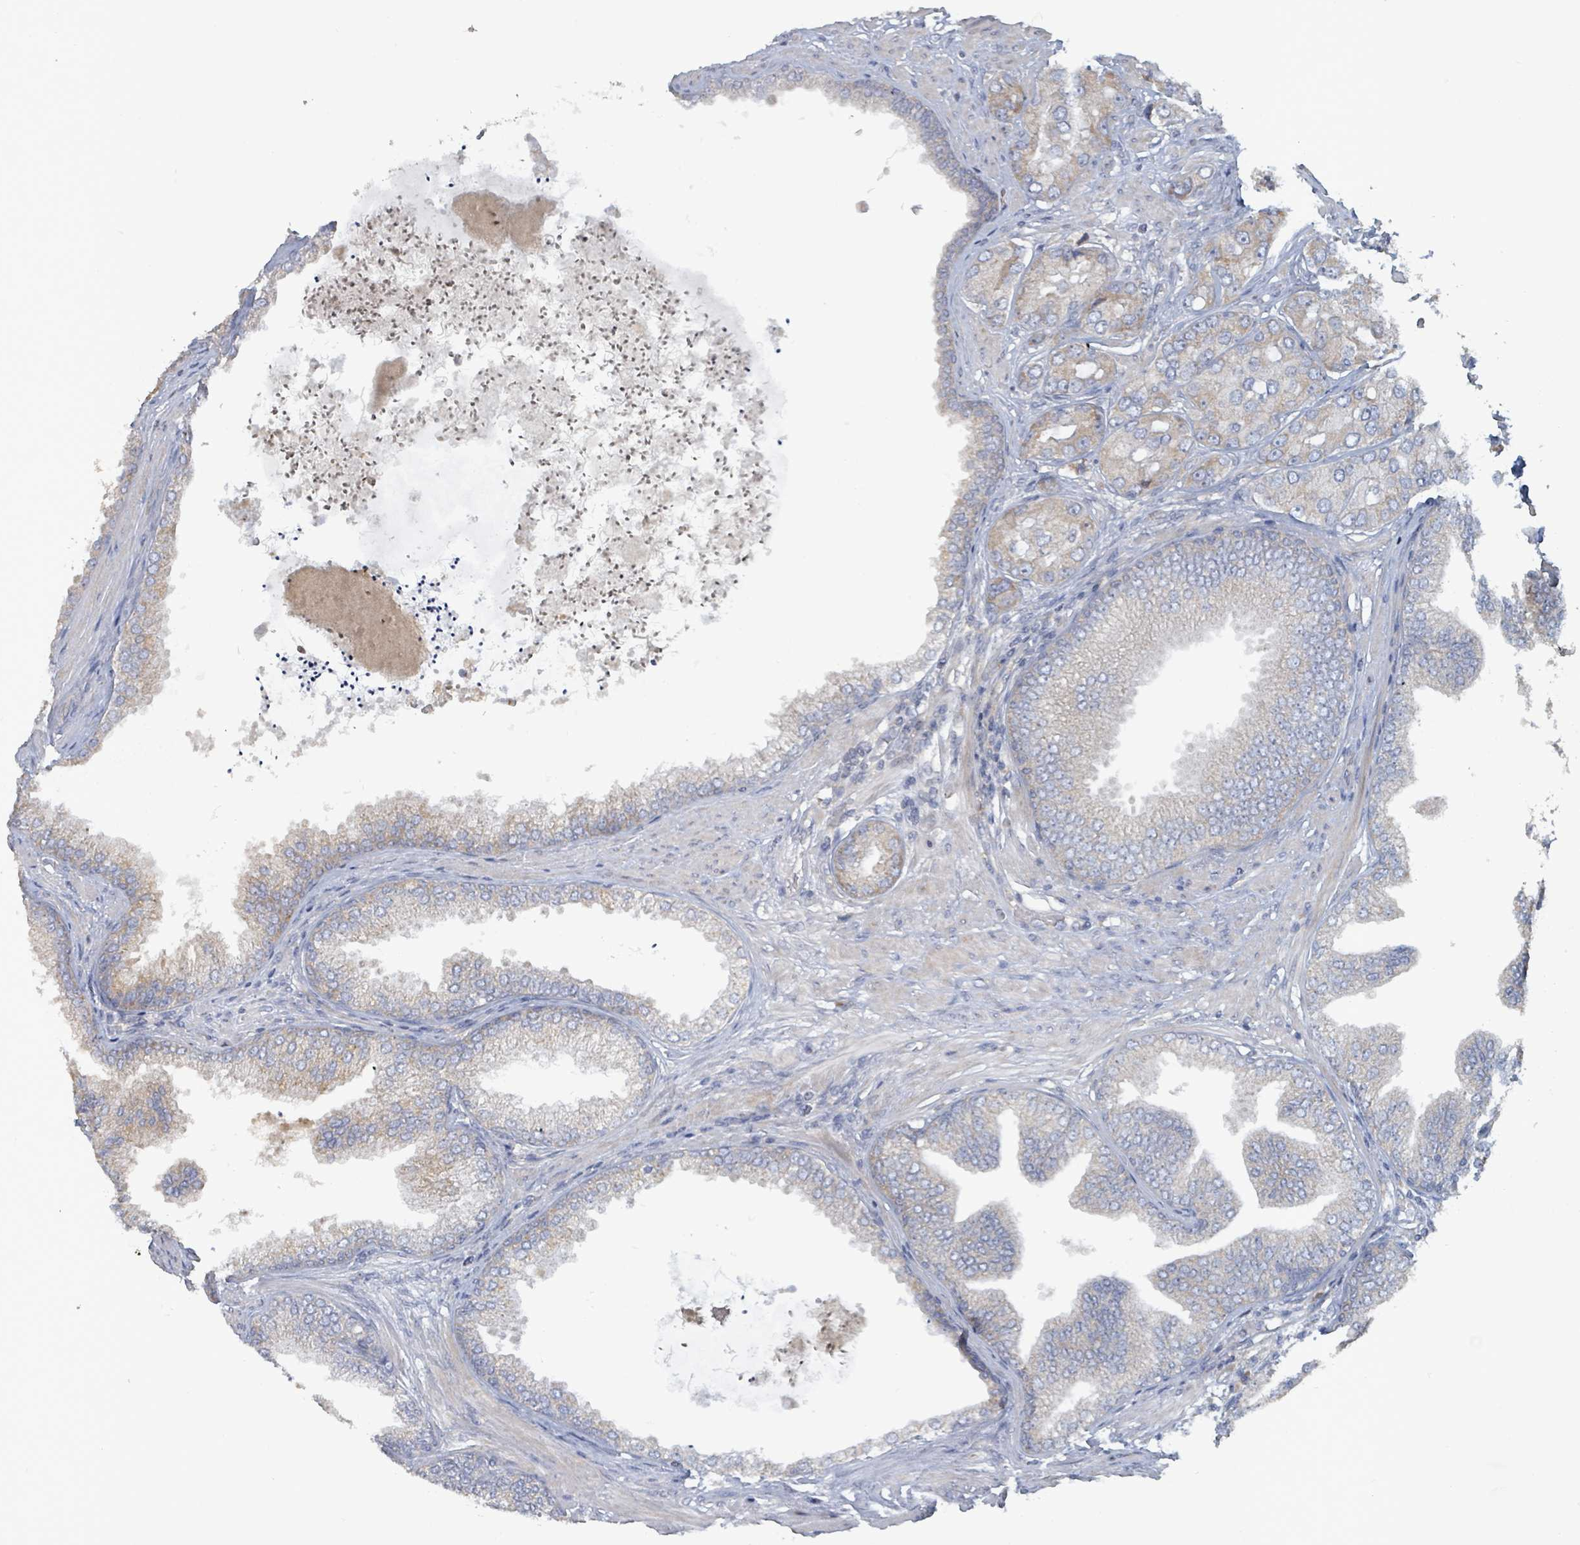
{"staining": {"intensity": "moderate", "quantity": "25%-75%", "location": "cytoplasmic/membranous"}, "tissue": "prostate cancer", "cell_type": "Tumor cells", "image_type": "cancer", "snomed": [{"axis": "morphology", "description": "Adenocarcinoma, High grade"}, {"axis": "topography", "description": "Prostate"}], "caption": "Approximately 25%-75% of tumor cells in prostate cancer (high-grade adenocarcinoma) exhibit moderate cytoplasmic/membranous protein expression as visualized by brown immunohistochemical staining.", "gene": "RPL32", "patient": {"sex": "male", "age": 71}}